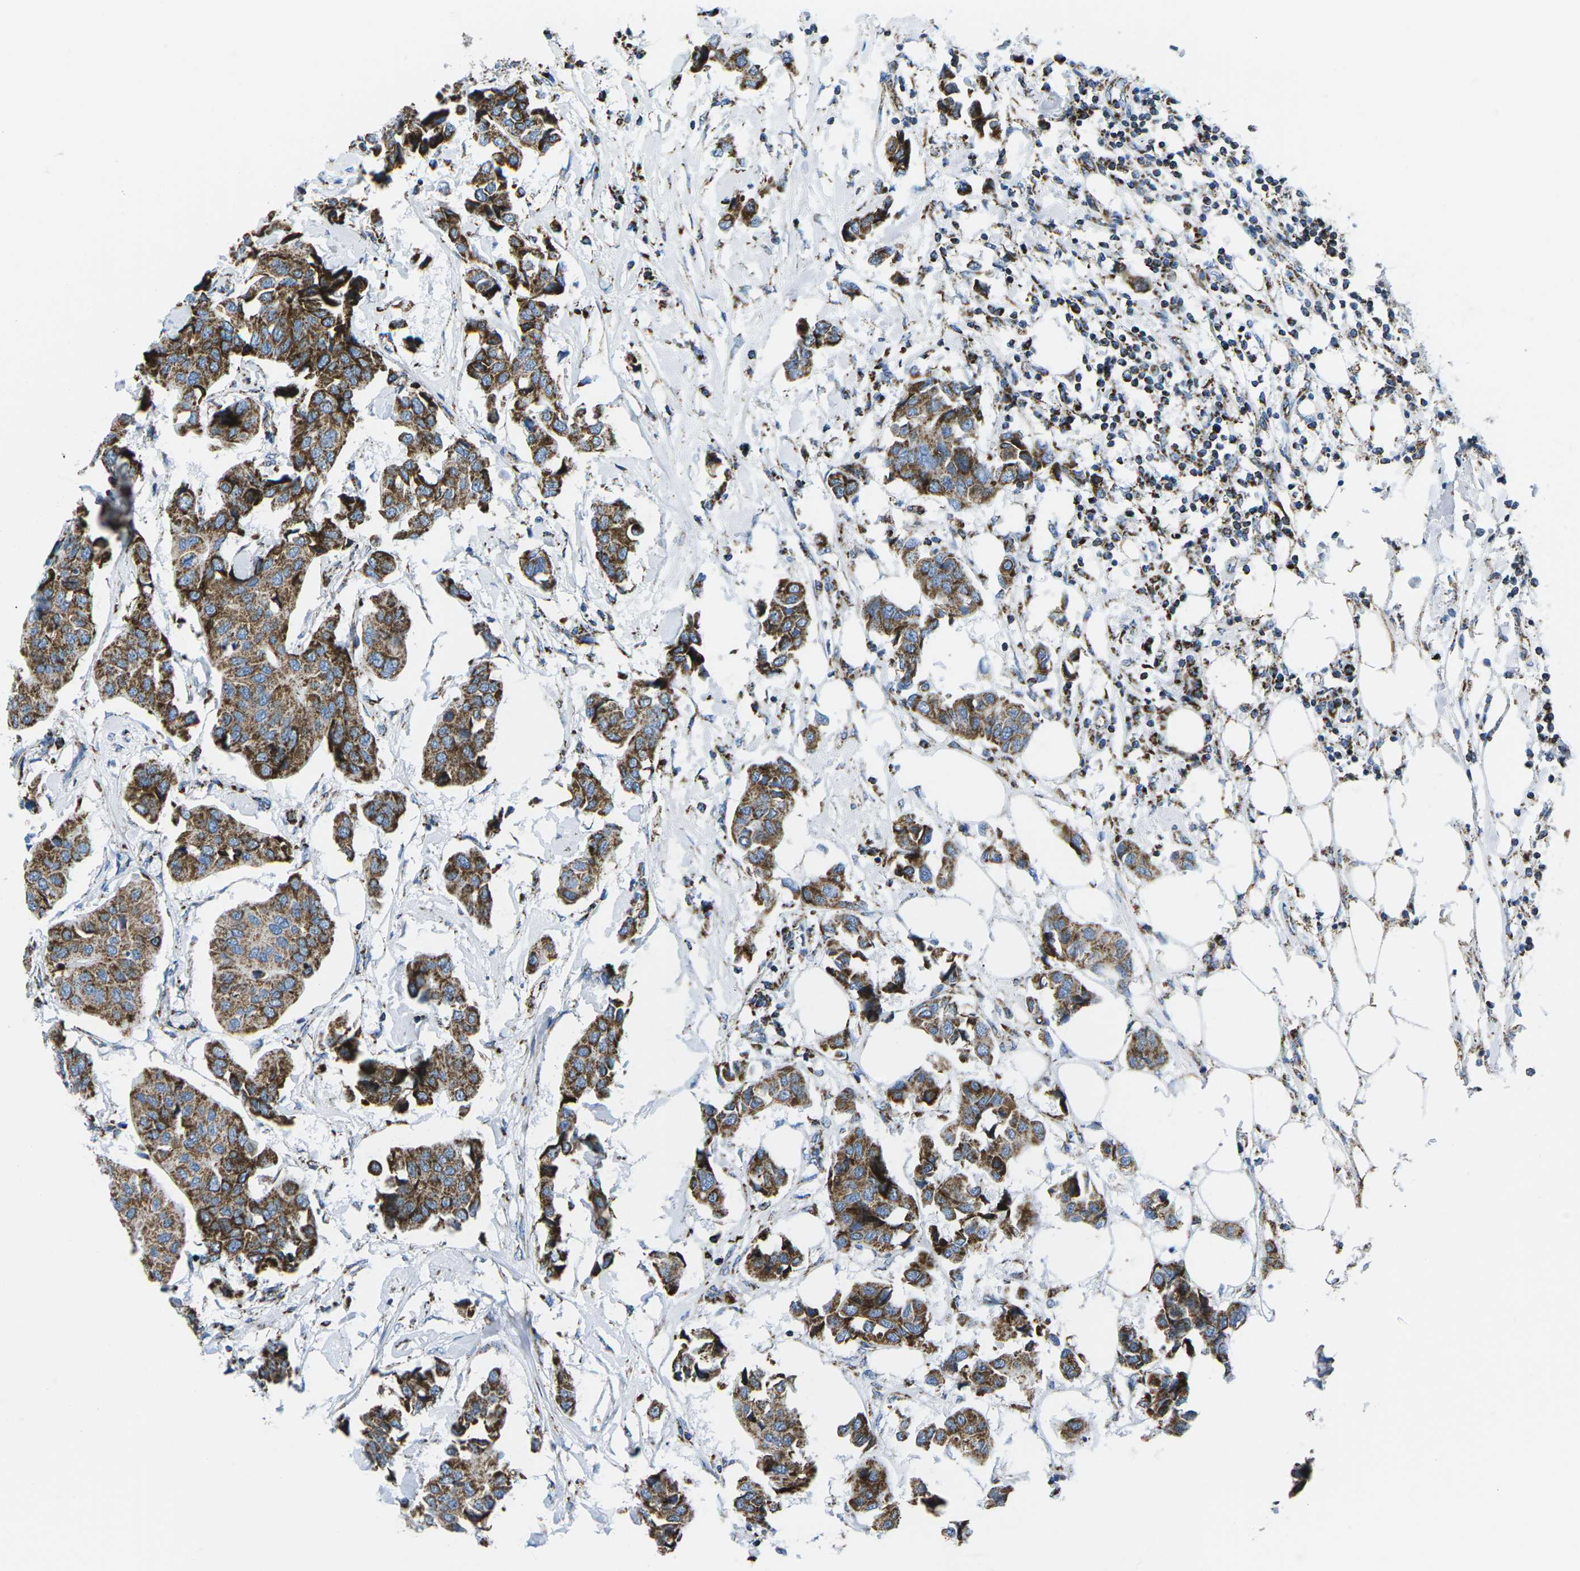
{"staining": {"intensity": "strong", "quantity": ">75%", "location": "cytoplasmic/membranous"}, "tissue": "breast cancer", "cell_type": "Tumor cells", "image_type": "cancer", "snomed": [{"axis": "morphology", "description": "Duct carcinoma"}, {"axis": "topography", "description": "Breast"}], "caption": "Immunohistochemical staining of human breast intraductal carcinoma shows strong cytoplasmic/membranous protein positivity in approximately >75% of tumor cells.", "gene": "COX6C", "patient": {"sex": "female", "age": 80}}